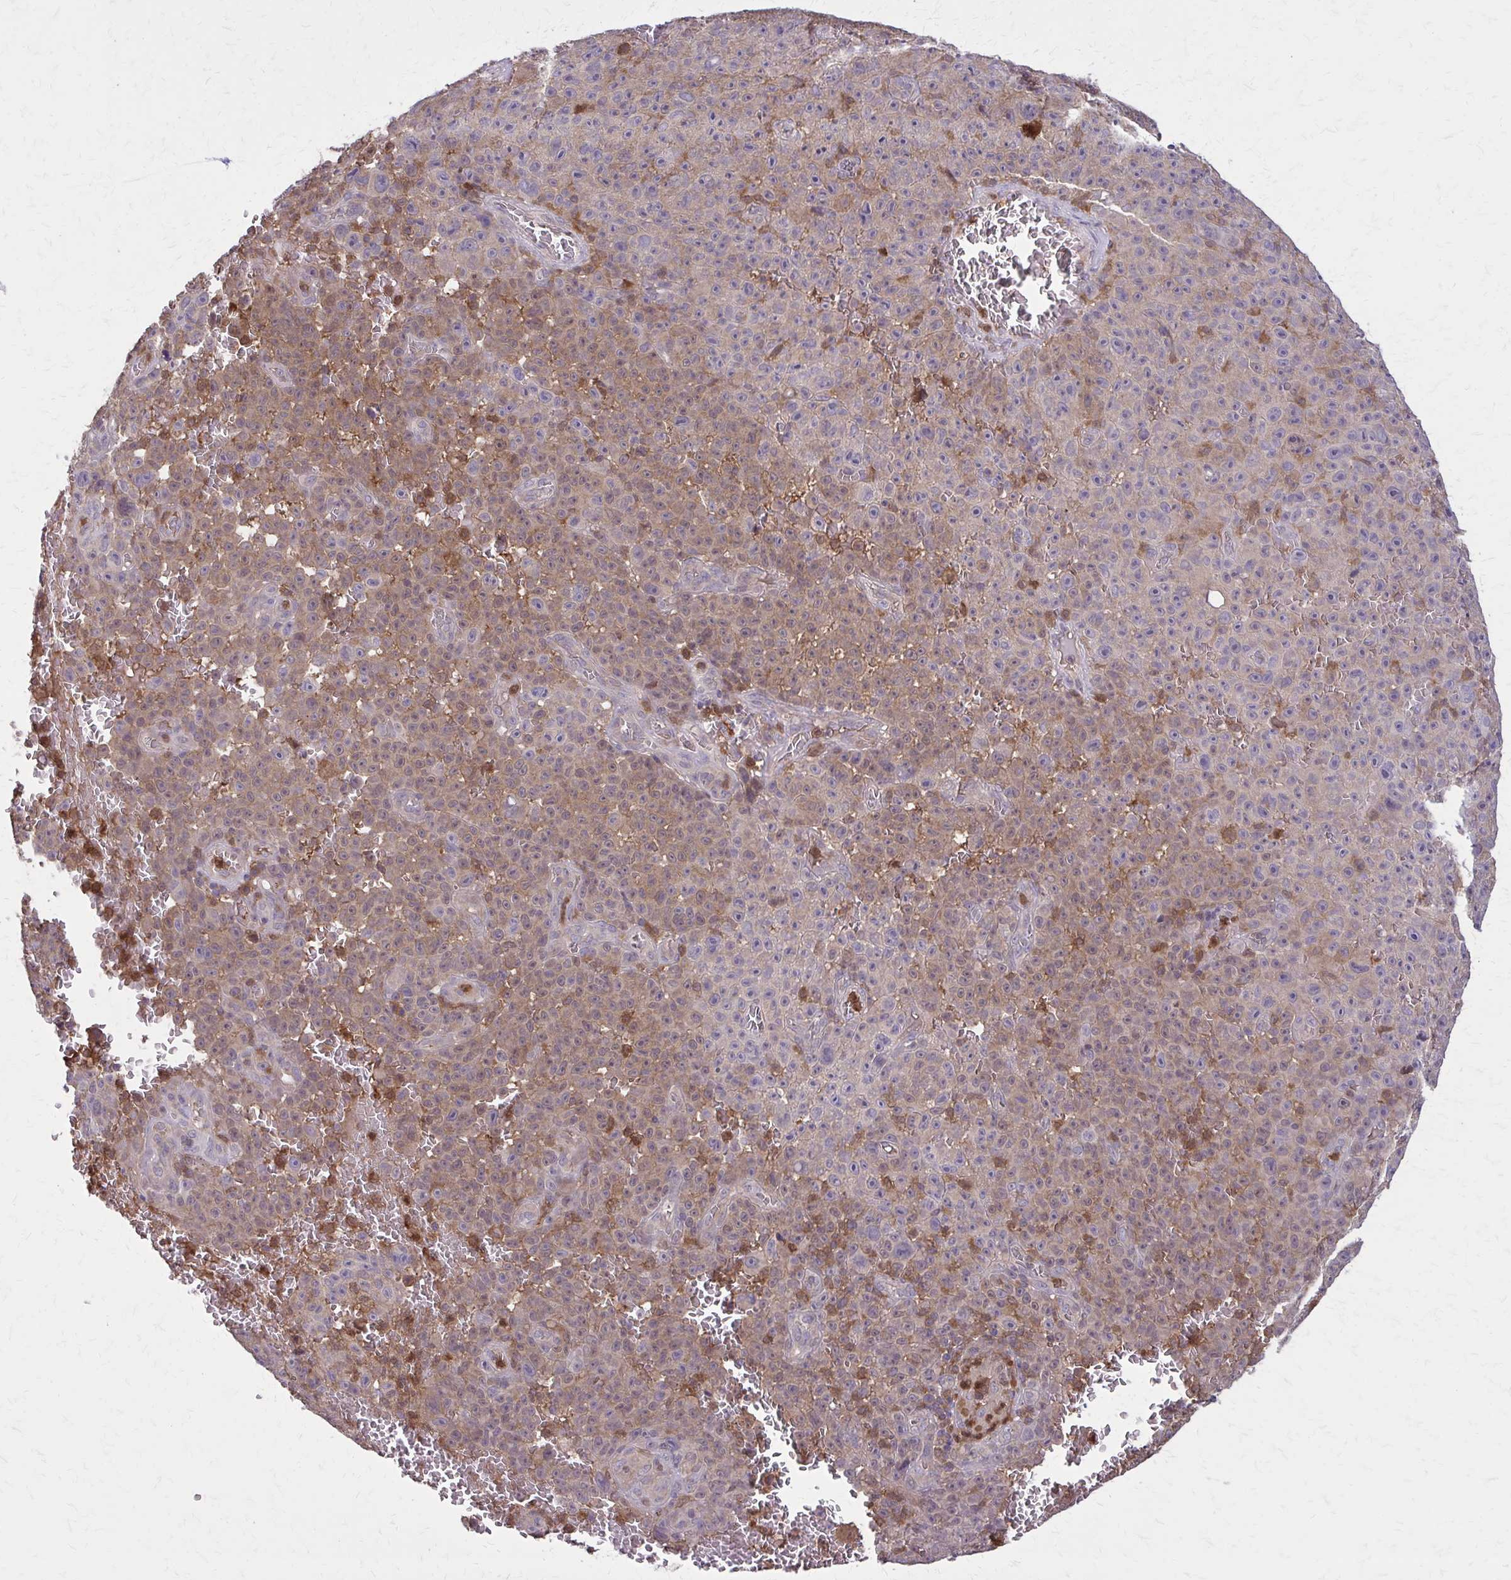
{"staining": {"intensity": "moderate", "quantity": "25%-75%", "location": "cytoplasmic/membranous"}, "tissue": "melanoma", "cell_type": "Tumor cells", "image_type": "cancer", "snomed": [{"axis": "morphology", "description": "Malignant melanoma, NOS"}, {"axis": "topography", "description": "Skin"}], "caption": "Malignant melanoma was stained to show a protein in brown. There is medium levels of moderate cytoplasmic/membranous positivity in about 25%-75% of tumor cells.", "gene": "NRBF2", "patient": {"sex": "female", "age": 82}}